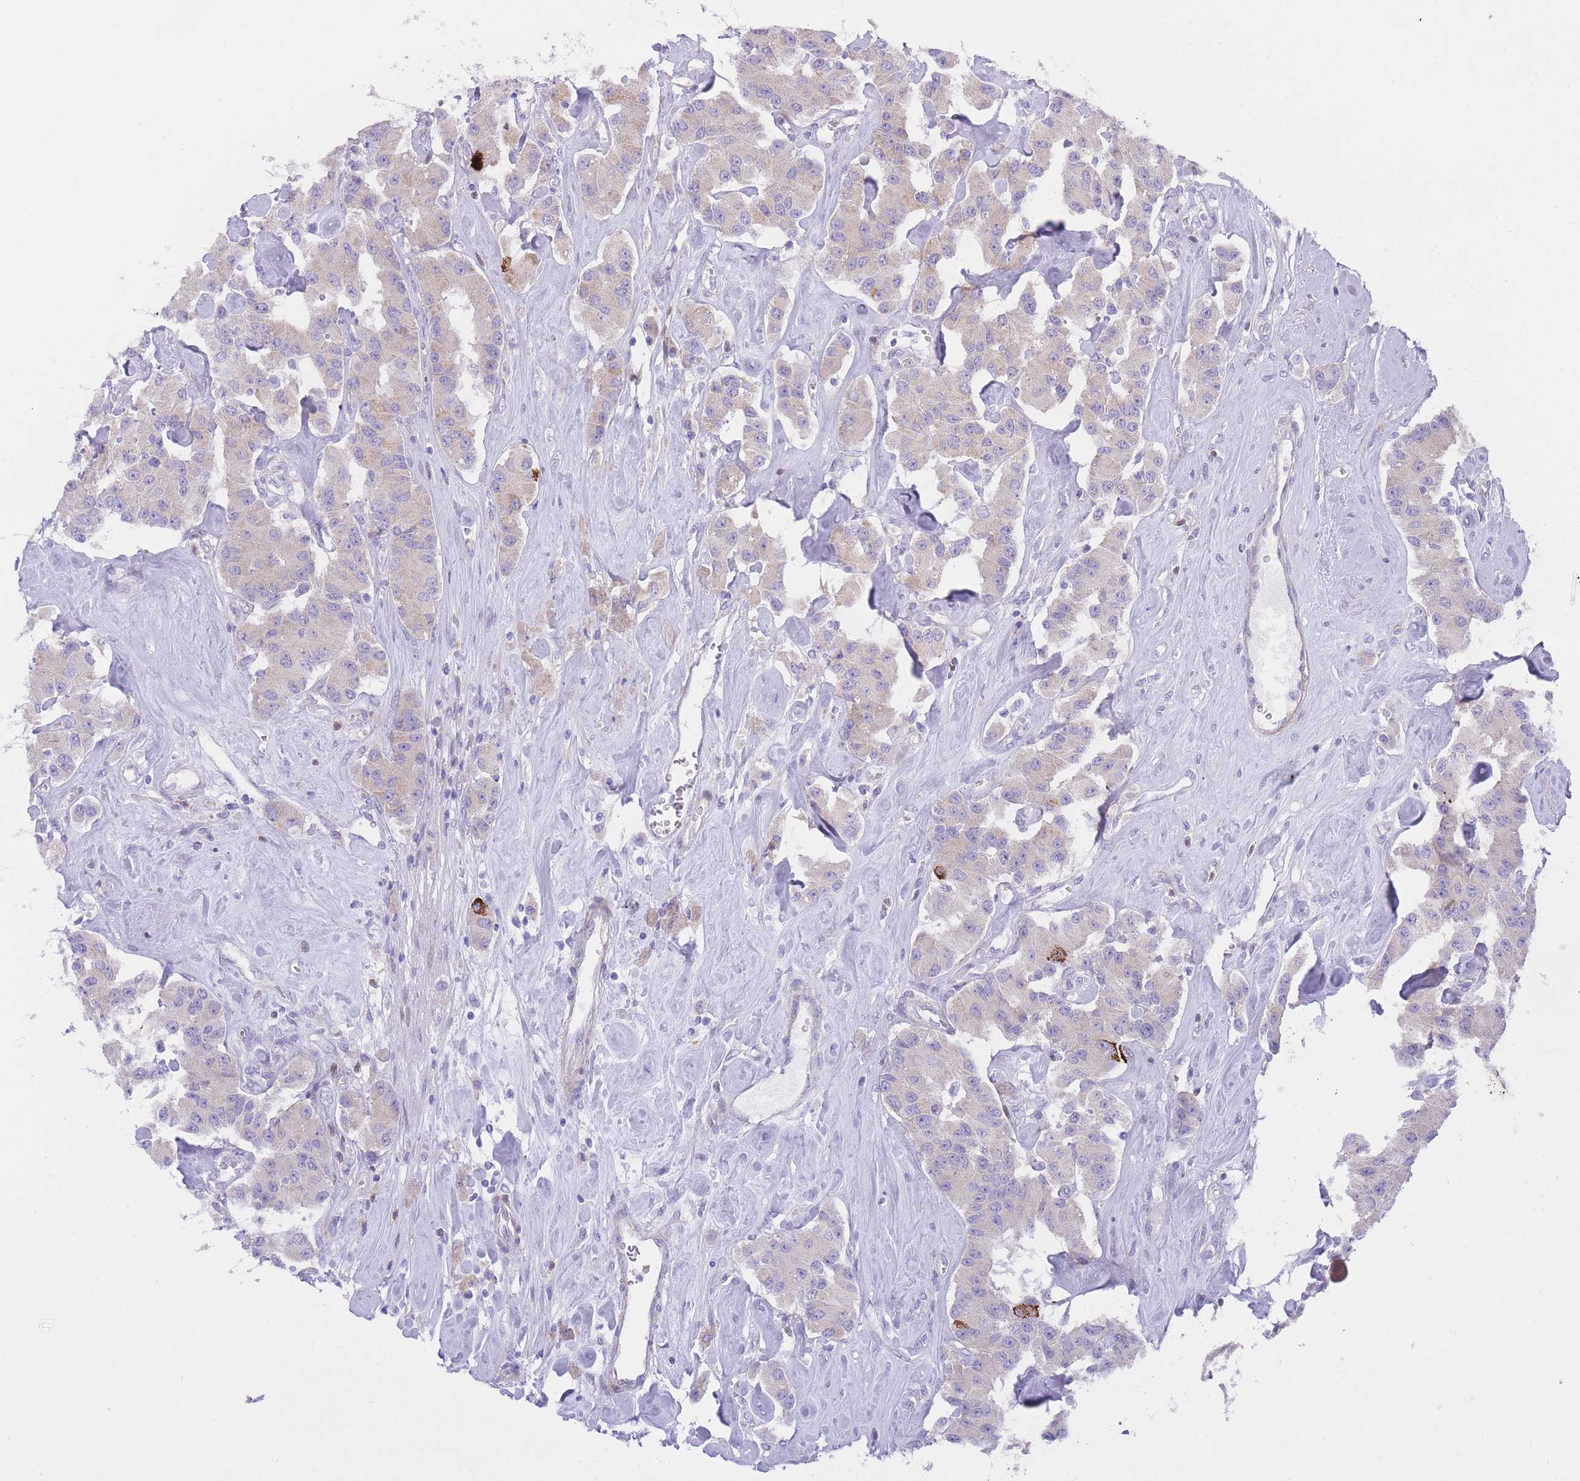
{"staining": {"intensity": "negative", "quantity": "none", "location": "none"}, "tissue": "carcinoid", "cell_type": "Tumor cells", "image_type": "cancer", "snomed": [{"axis": "morphology", "description": "Carcinoid, malignant, NOS"}, {"axis": "topography", "description": "Pancreas"}], "caption": "High magnification brightfield microscopy of carcinoid stained with DAB (3,3'-diaminobenzidine) (brown) and counterstained with hematoxylin (blue): tumor cells show no significant positivity. Brightfield microscopy of immunohistochemistry stained with DAB (brown) and hematoxylin (blue), captured at high magnification.", "gene": "QTRT1", "patient": {"sex": "male", "age": 41}}